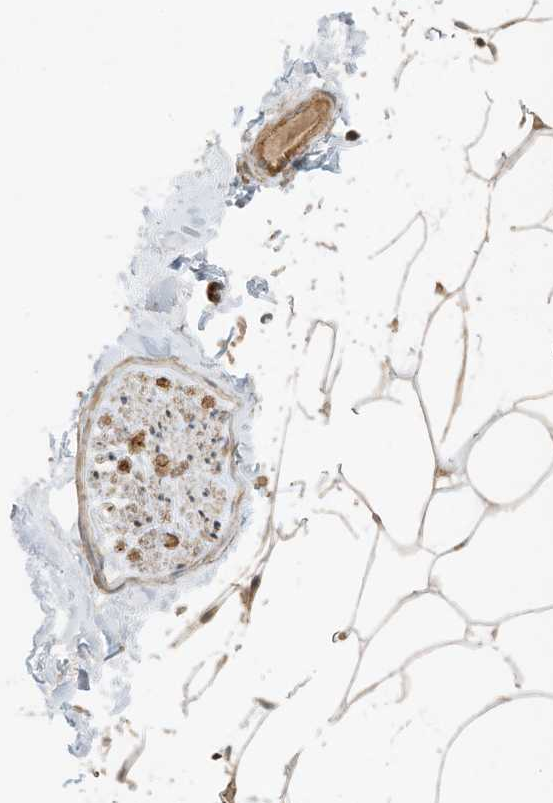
{"staining": {"intensity": "weak", "quantity": ">75%", "location": "cytoplasmic/membranous"}, "tissue": "adipose tissue", "cell_type": "Adipocytes", "image_type": "normal", "snomed": [{"axis": "morphology", "description": "Normal tissue, NOS"}, {"axis": "topography", "description": "Breast"}], "caption": "Protein staining of benign adipose tissue reveals weak cytoplasmic/membranous expression in about >75% of adipocytes.", "gene": "SLC25A12", "patient": {"sex": "female", "age": 23}}